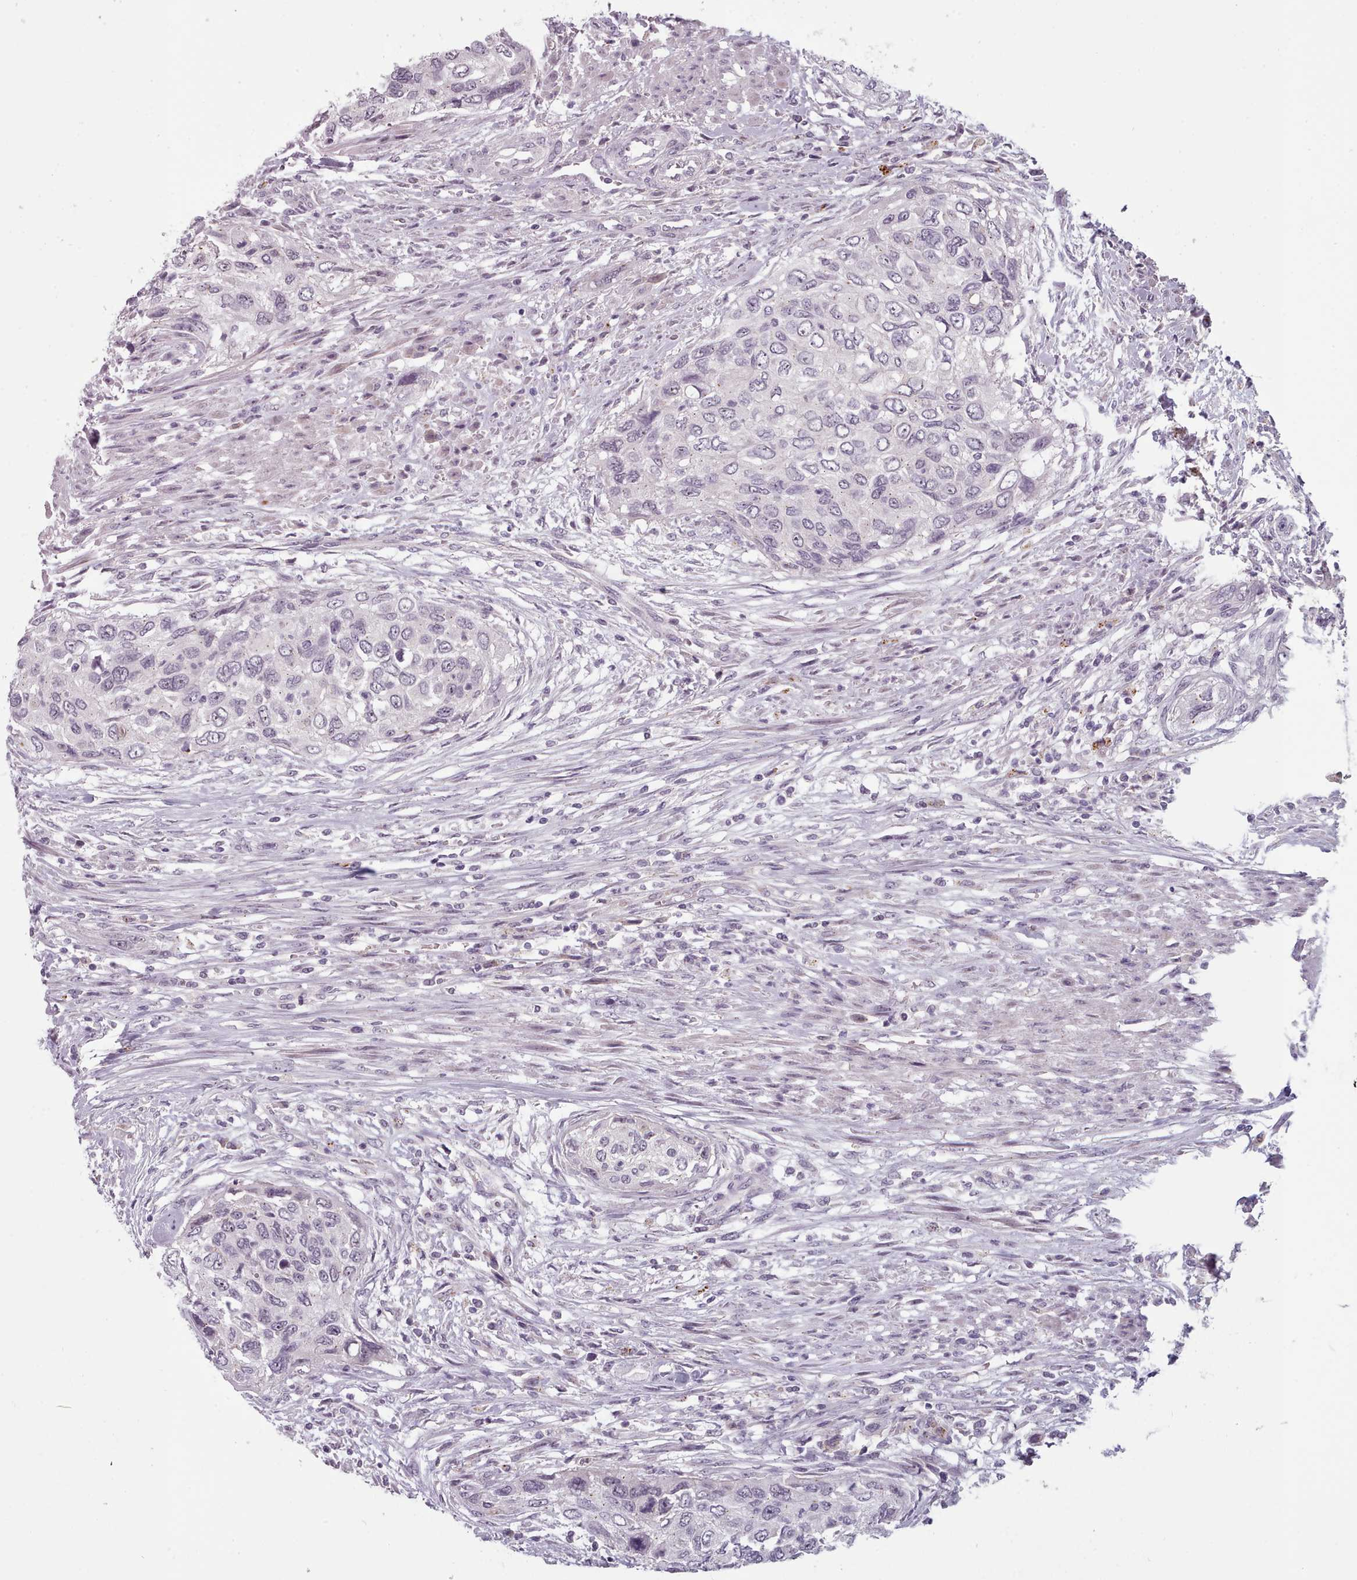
{"staining": {"intensity": "negative", "quantity": "none", "location": "none"}, "tissue": "urothelial cancer", "cell_type": "Tumor cells", "image_type": "cancer", "snomed": [{"axis": "morphology", "description": "Urothelial carcinoma, High grade"}, {"axis": "topography", "description": "Urinary bladder"}], "caption": "Immunohistochemical staining of human urothelial cancer reveals no significant expression in tumor cells.", "gene": "PBX4", "patient": {"sex": "female", "age": 60}}